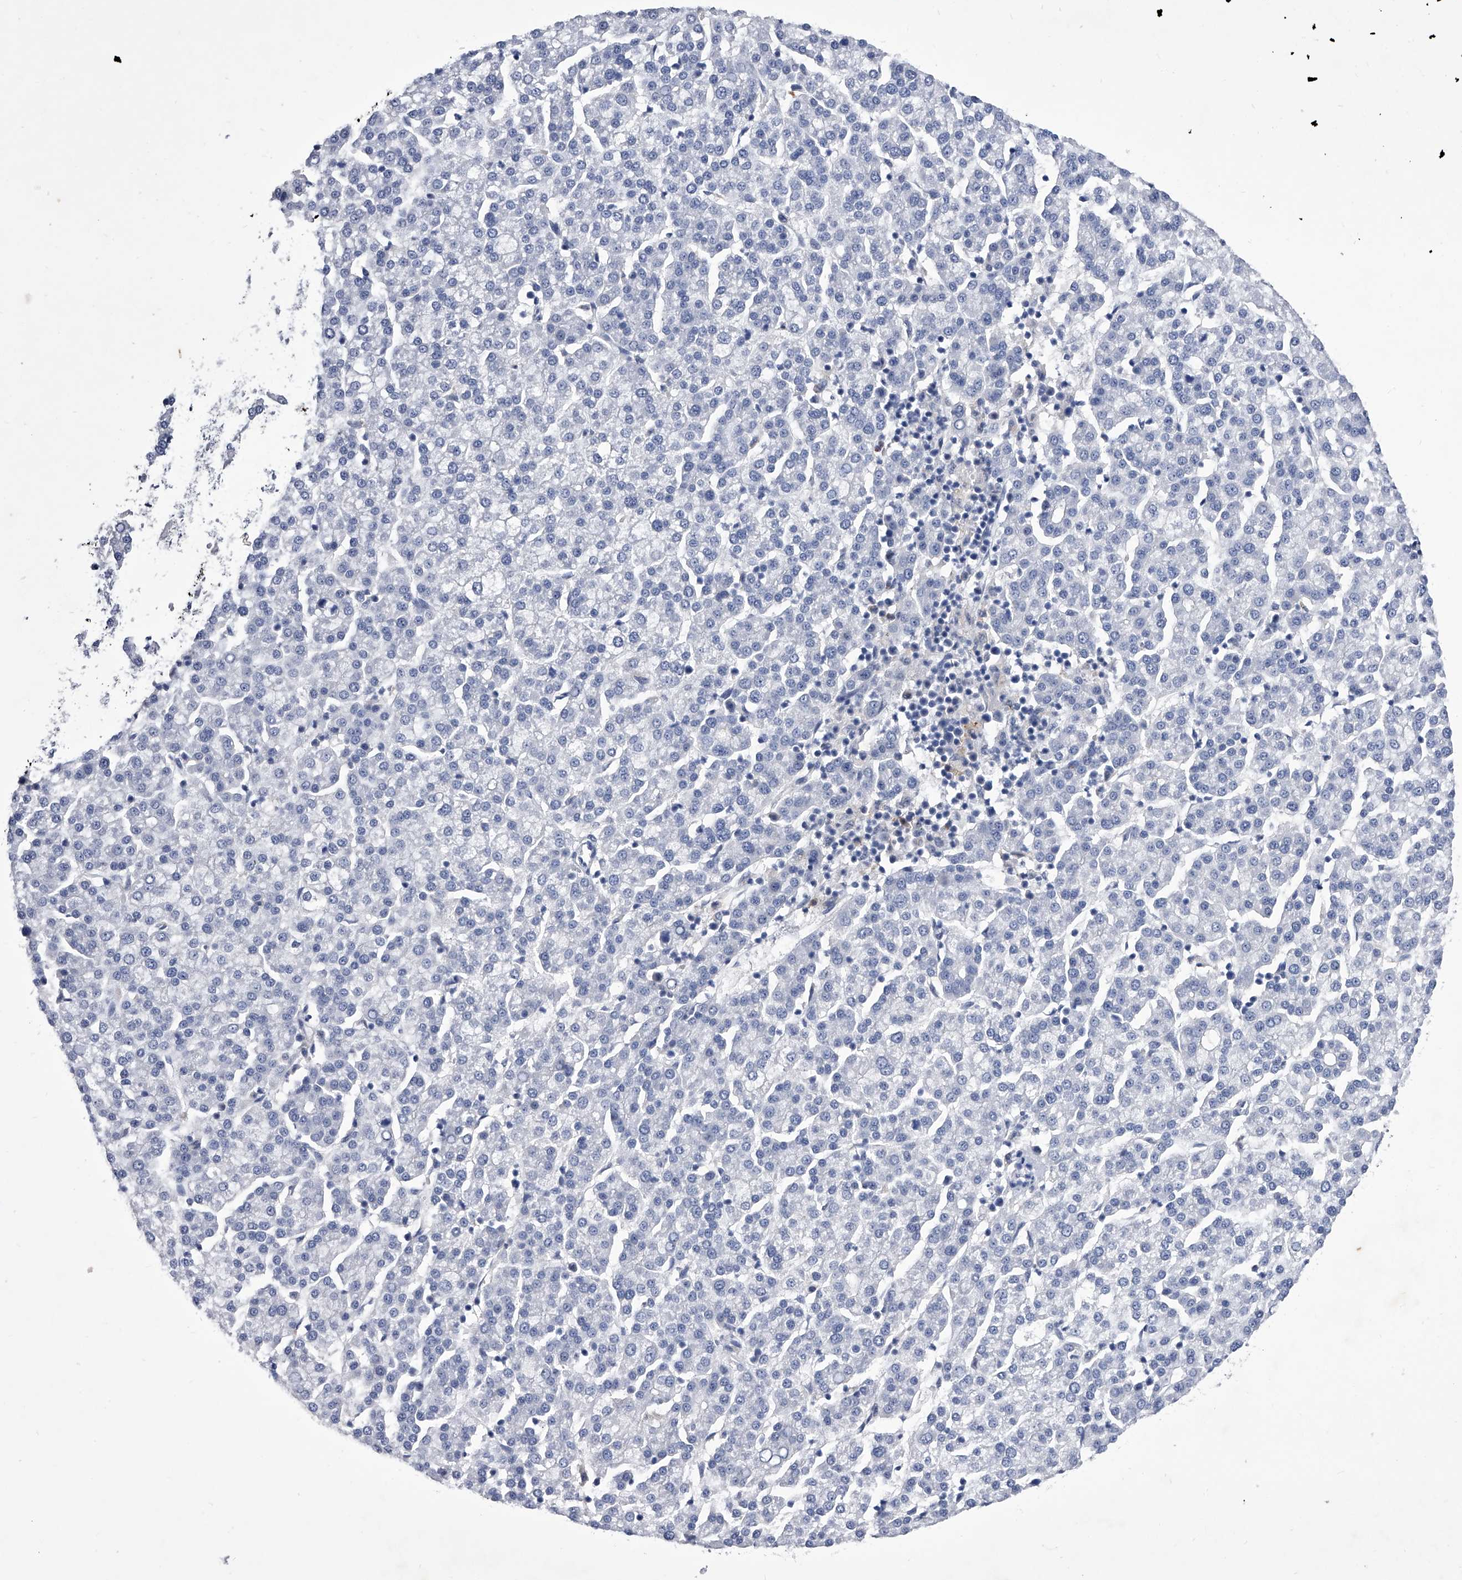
{"staining": {"intensity": "negative", "quantity": "none", "location": "none"}, "tissue": "liver cancer", "cell_type": "Tumor cells", "image_type": "cancer", "snomed": [{"axis": "morphology", "description": "Carcinoma, Hepatocellular, NOS"}, {"axis": "topography", "description": "Liver"}], "caption": "This is a histopathology image of IHC staining of liver cancer, which shows no positivity in tumor cells. The staining was performed using DAB to visualize the protein expression in brown, while the nuclei were stained in blue with hematoxylin (Magnification: 20x).", "gene": "CRISP2", "patient": {"sex": "female", "age": 58}}